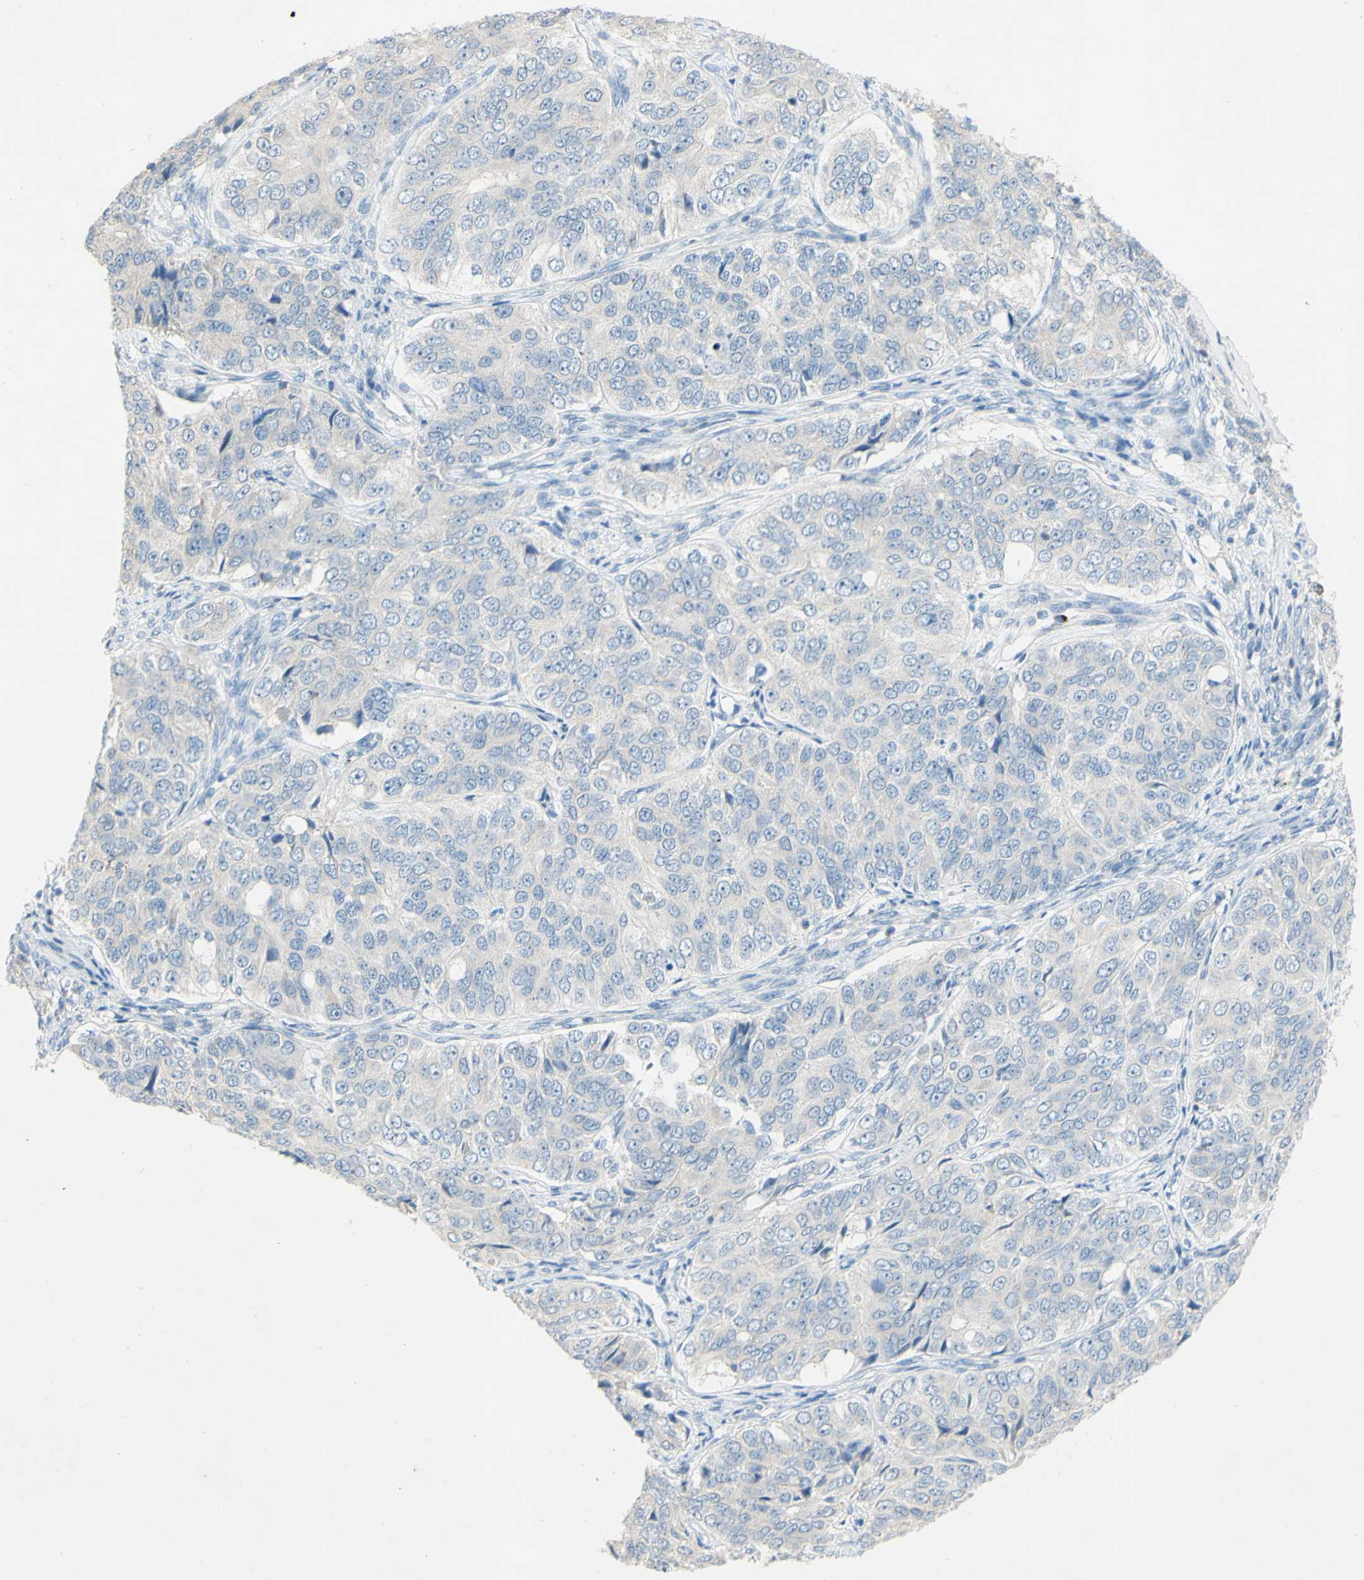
{"staining": {"intensity": "negative", "quantity": "none", "location": "none"}, "tissue": "ovarian cancer", "cell_type": "Tumor cells", "image_type": "cancer", "snomed": [{"axis": "morphology", "description": "Carcinoma, endometroid"}, {"axis": "topography", "description": "Ovary"}], "caption": "DAB (3,3'-diaminobenzidine) immunohistochemical staining of endometroid carcinoma (ovarian) exhibits no significant expression in tumor cells. (DAB (3,3'-diaminobenzidine) IHC visualized using brightfield microscopy, high magnification).", "gene": "ACADL", "patient": {"sex": "female", "age": 51}}